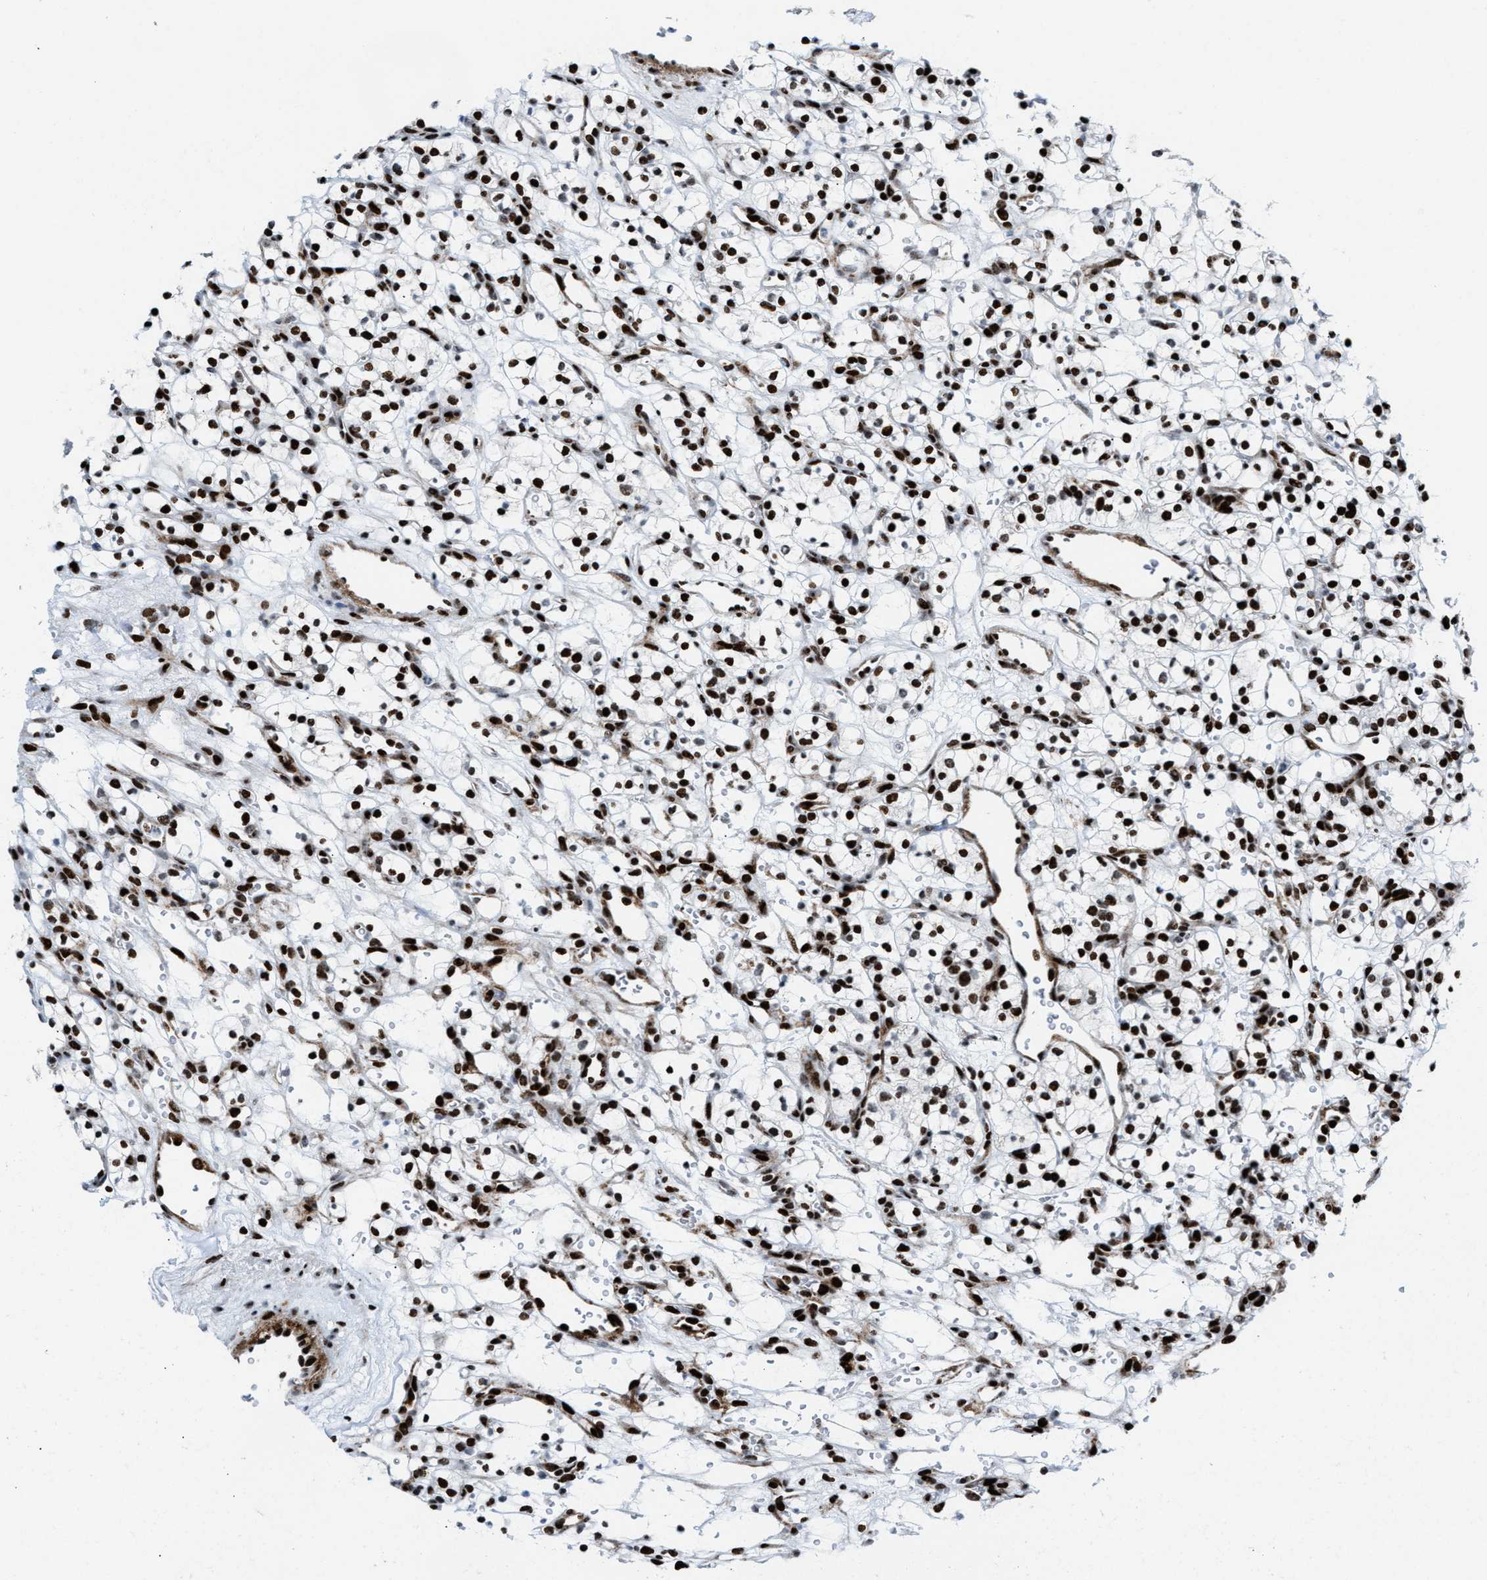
{"staining": {"intensity": "strong", "quantity": ">75%", "location": "nuclear"}, "tissue": "renal cancer", "cell_type": "Tumor cells", "image_type": "cancer", "snomed": [{"axis": "morphology", "description": "Adenocarcinoma, NOS"}, {"axis": "topography", "description": "Kidney"}], "caption": "The photomicrograph exhibits staining of renal cancer, revealing strong nuclear protein positivity (brown color) within tumor cells. (DAB (3,3'-diaminobenzidine) IHC with brightfield microscopy, high magnification).", "gene": "NONO", "patient": {"sex": "female", "age": 57}}